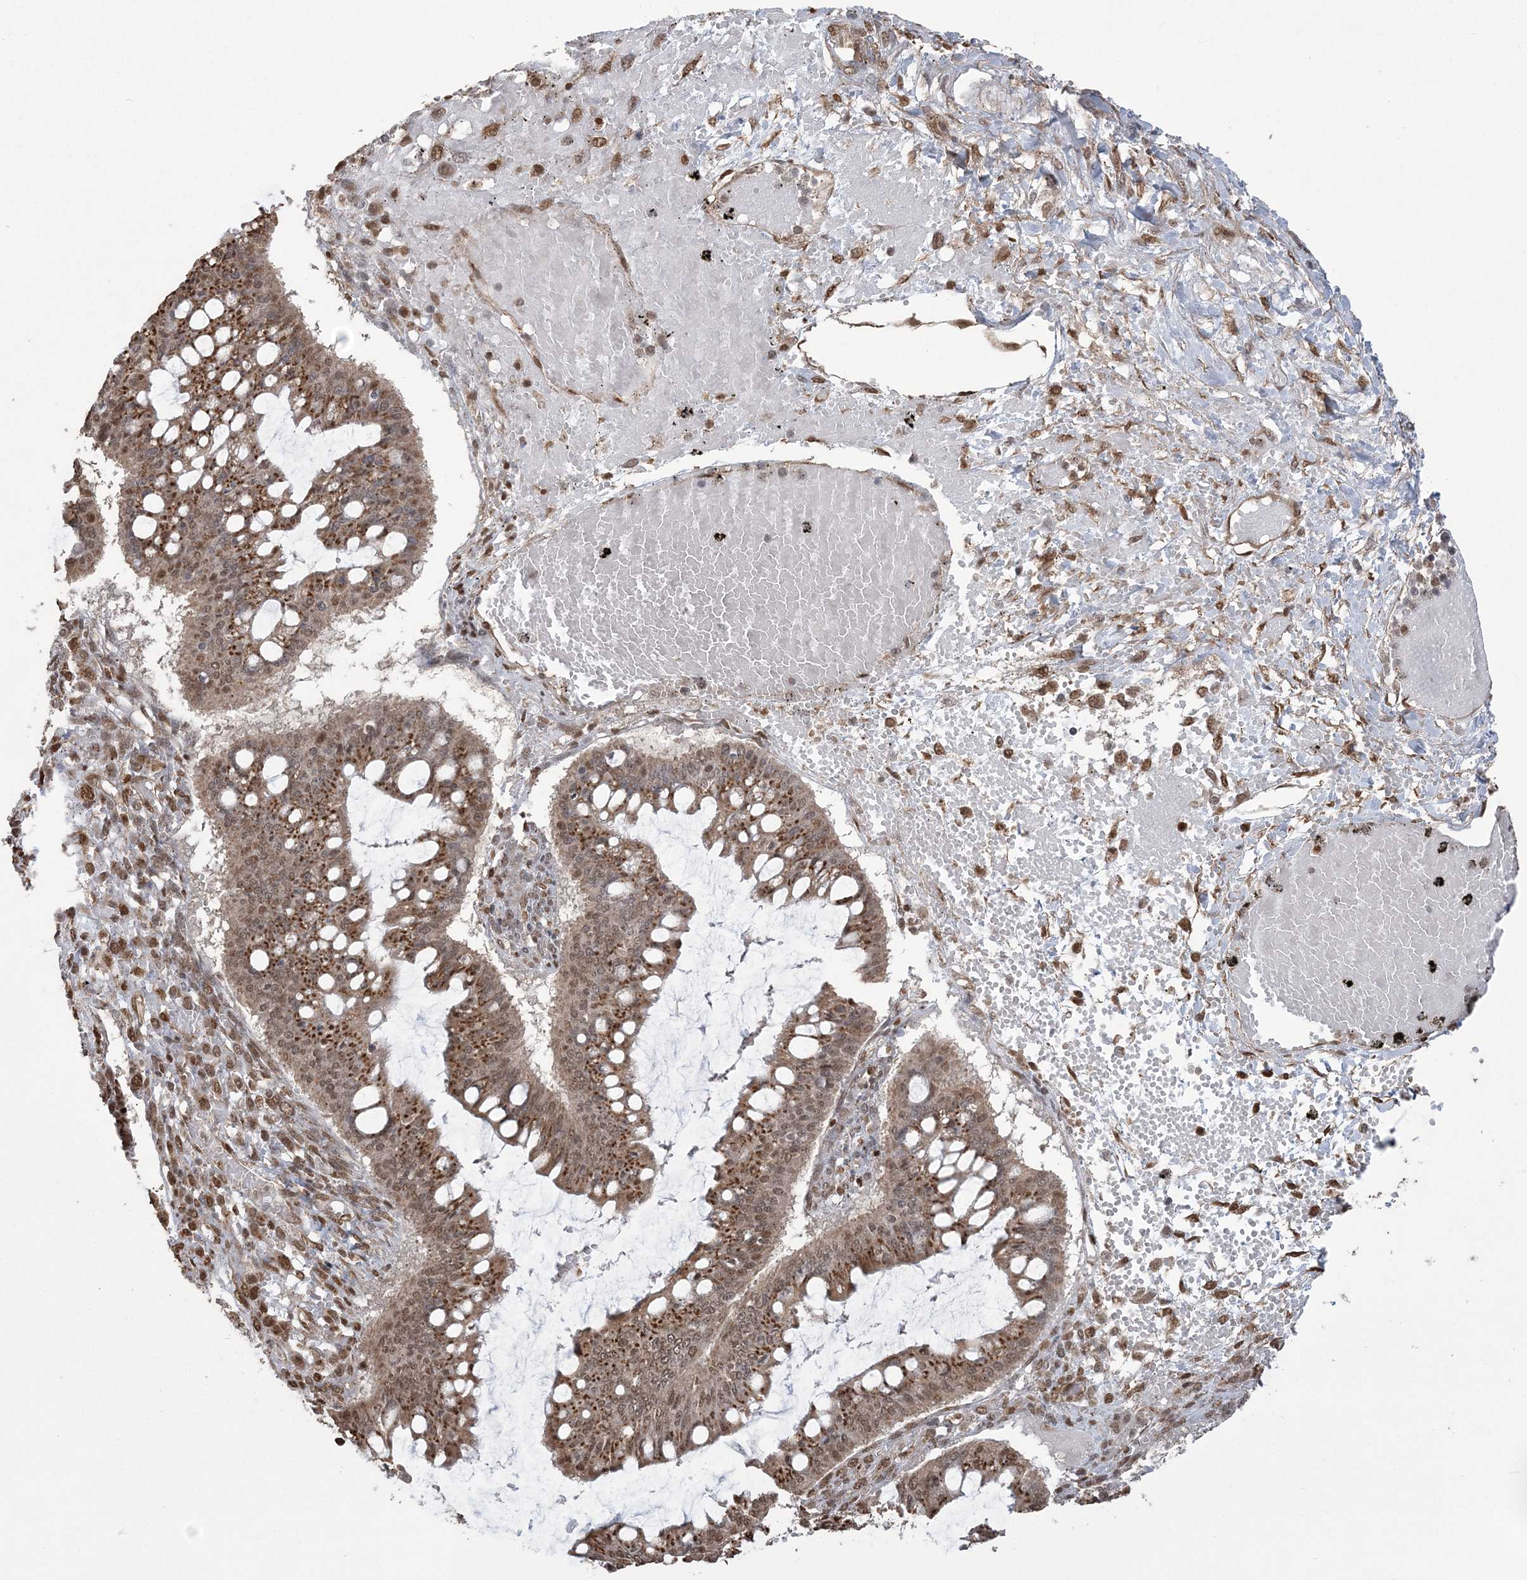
{"staining": {"intensity": "moderate", "quantity": ">75%", "location": "cytoplasmic/membranous,nuclear"}, "tissue": "ovarian cancer", "cell_type": "Tumor cells", "image_type": "cancer", "snomed": [{"axis": "morphology", "description": "Cystadenocarcinoma, mucinous, NOS"}, {"axis": "topography", "description": "Ovary"}], "caption": "Mucinous cystadenocarcinoma (ovarian) stained with DAB IHC shows medium levels of moderate cytoplasmic/membranous and nuclear expression in approximately >75% of tumor cells. (DAB (3,3'-diaminobenzidine) IHC with brightfield microscopy, high magnification).", "gene": "ZNF839", "patient": {"sex": "female", "age": 73}}